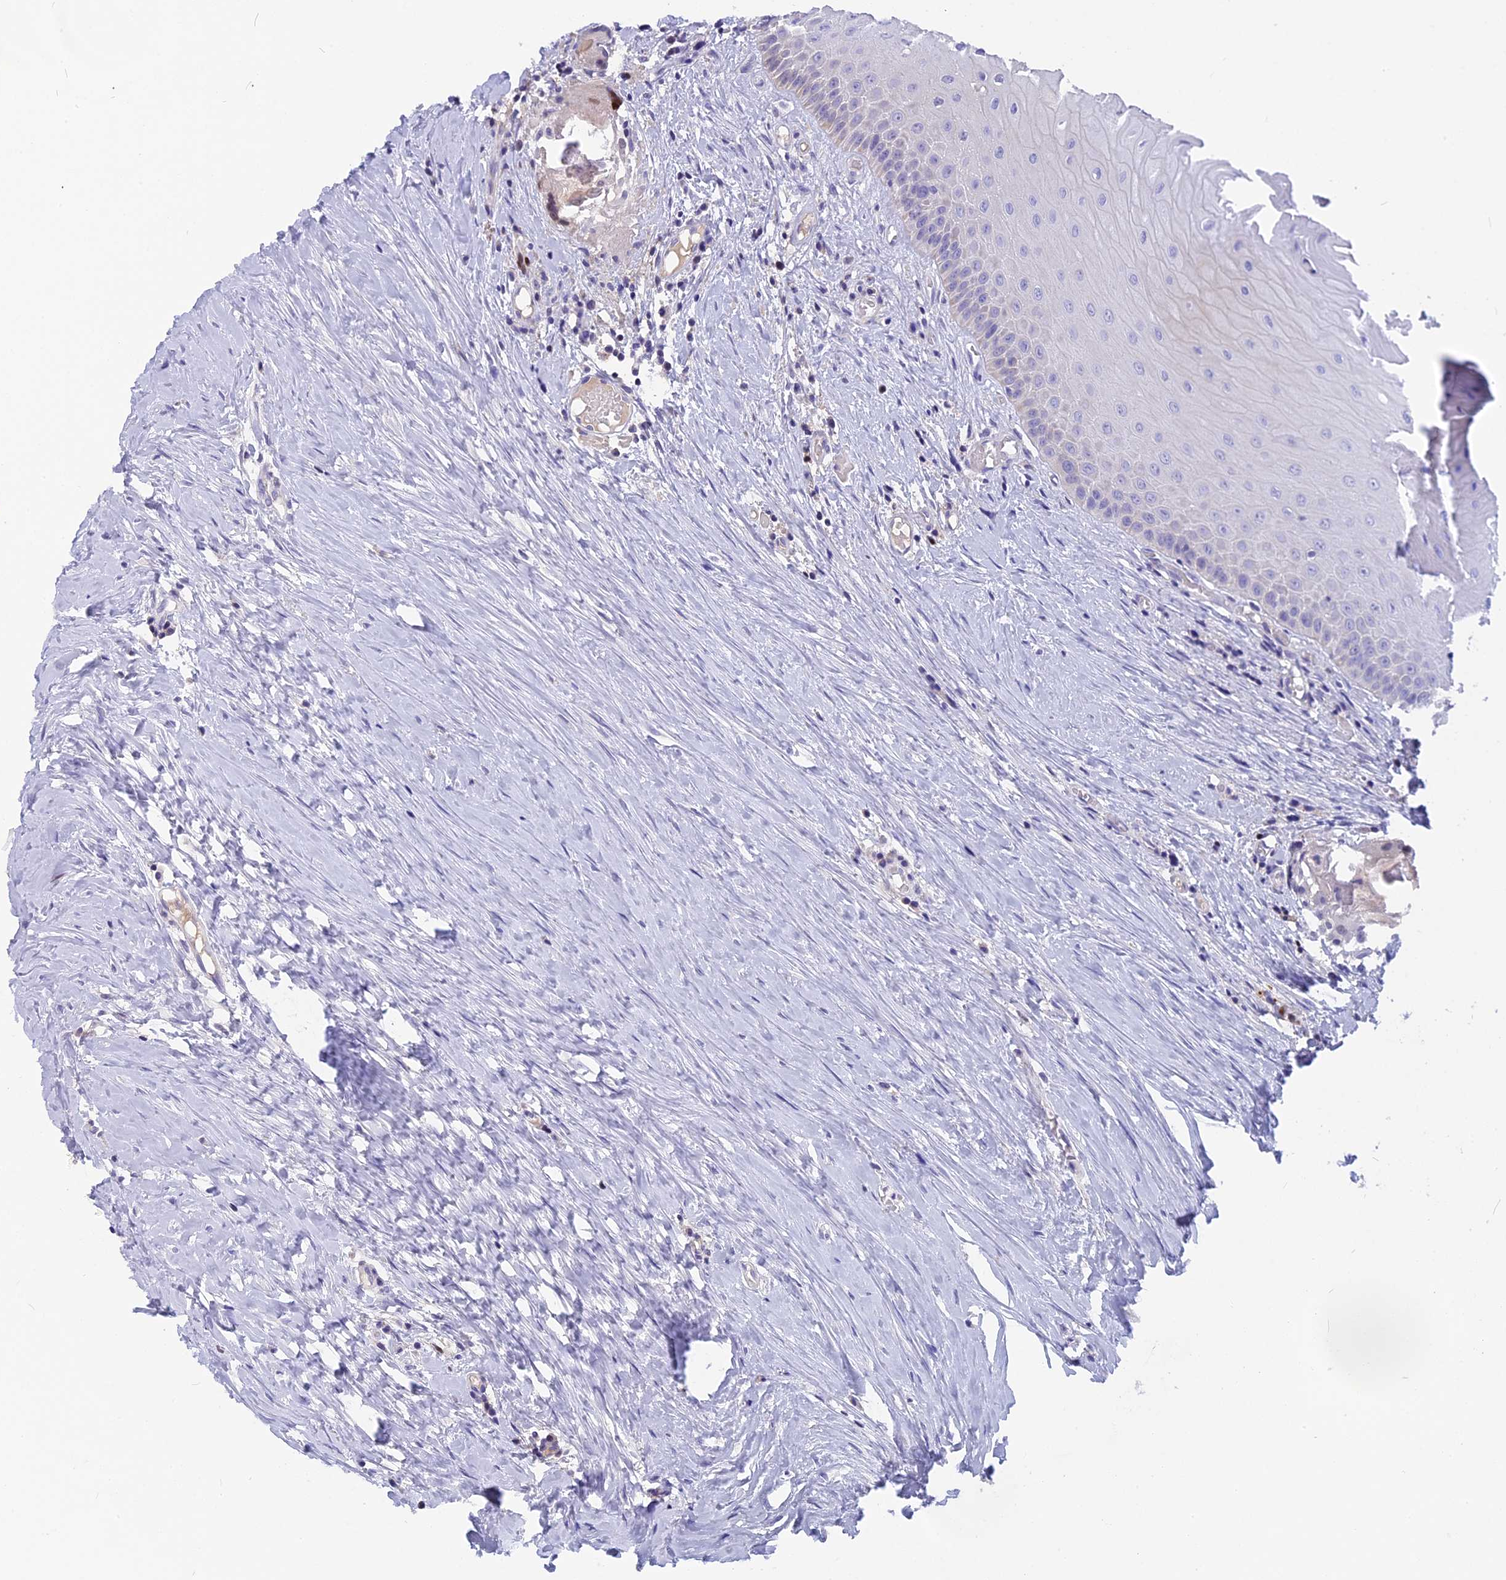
{"staining": {"intensity": "weak", "quantity": "<25%", "location": "nuclear"}, "tissue": "oral mucosa", "cell_type": "Squamous epithelial cells", "image_type": "normal", "snomed": [{"axis": "morphology", "description": "Normal tissue, NOS"}, {"axis": "topography", "description": "Skeletal muscle"}, {"axis": "topography", "description": "Oral tissue"}, {"axis": "topography", "description": "Peripheral nerve tissue"}], "caption": "IHC micrograph of normal oral mucosa stained for a protein (brown), which reveals no expression in squamous epithelial cells.", "gene": "NKPD1", "patient": {"sex": "female", "age": 84}}